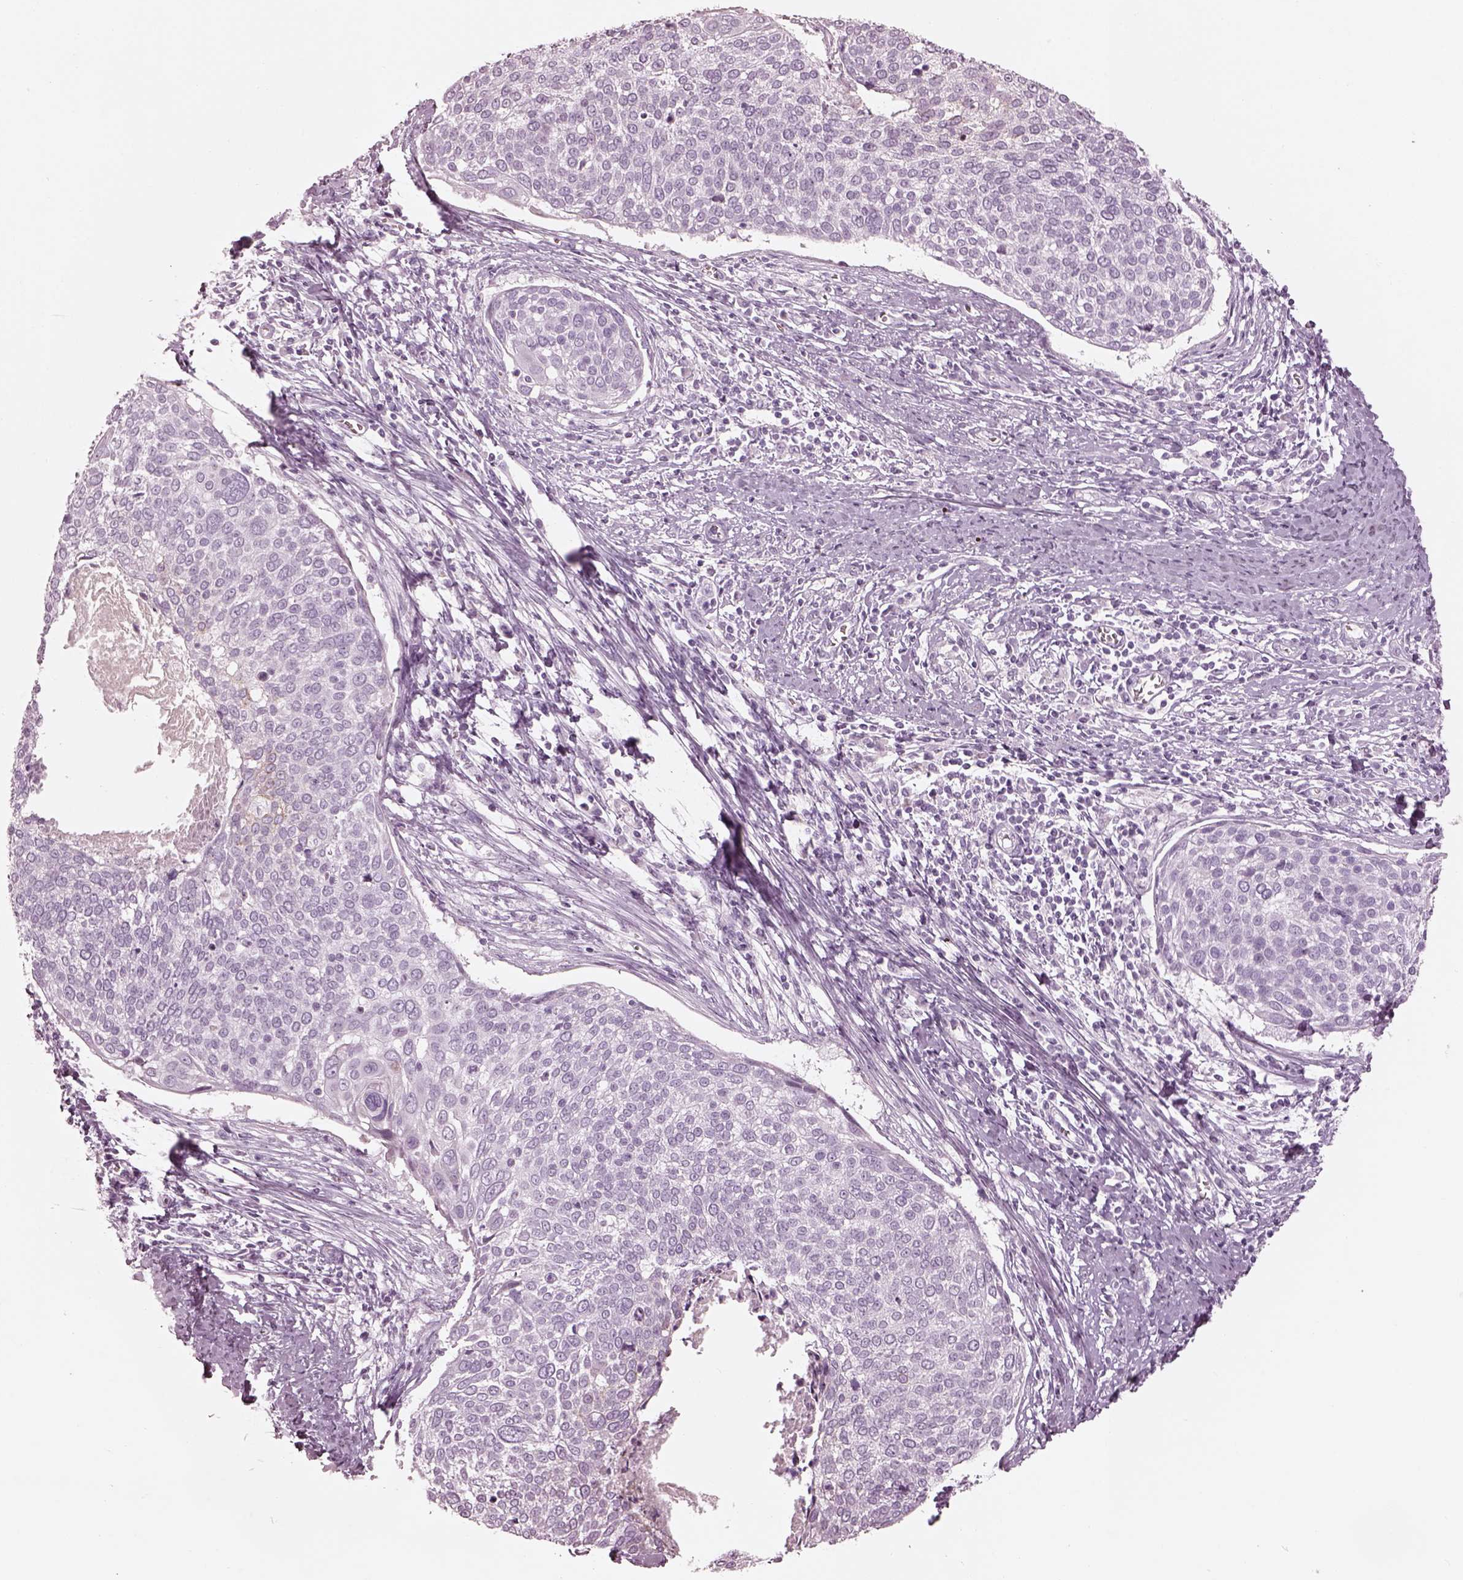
{"staining": {"intensity": "negative", "quantity": "none", "location": "none"}, "tissue": "cervical cancer", "cell_type": "Tumor cells", "image_type": "cancer", "snomed": [{"axis": "morphology", "description": "Squamous cell carcinoma, NOS"}, {"axis": "topography", "description": "Cervix"}], "caption": "Tumor cells are negative for brown protein staining in cervical cancer.", "gene": "OPN4", "patient": {"sex": "female", "age": 39}}